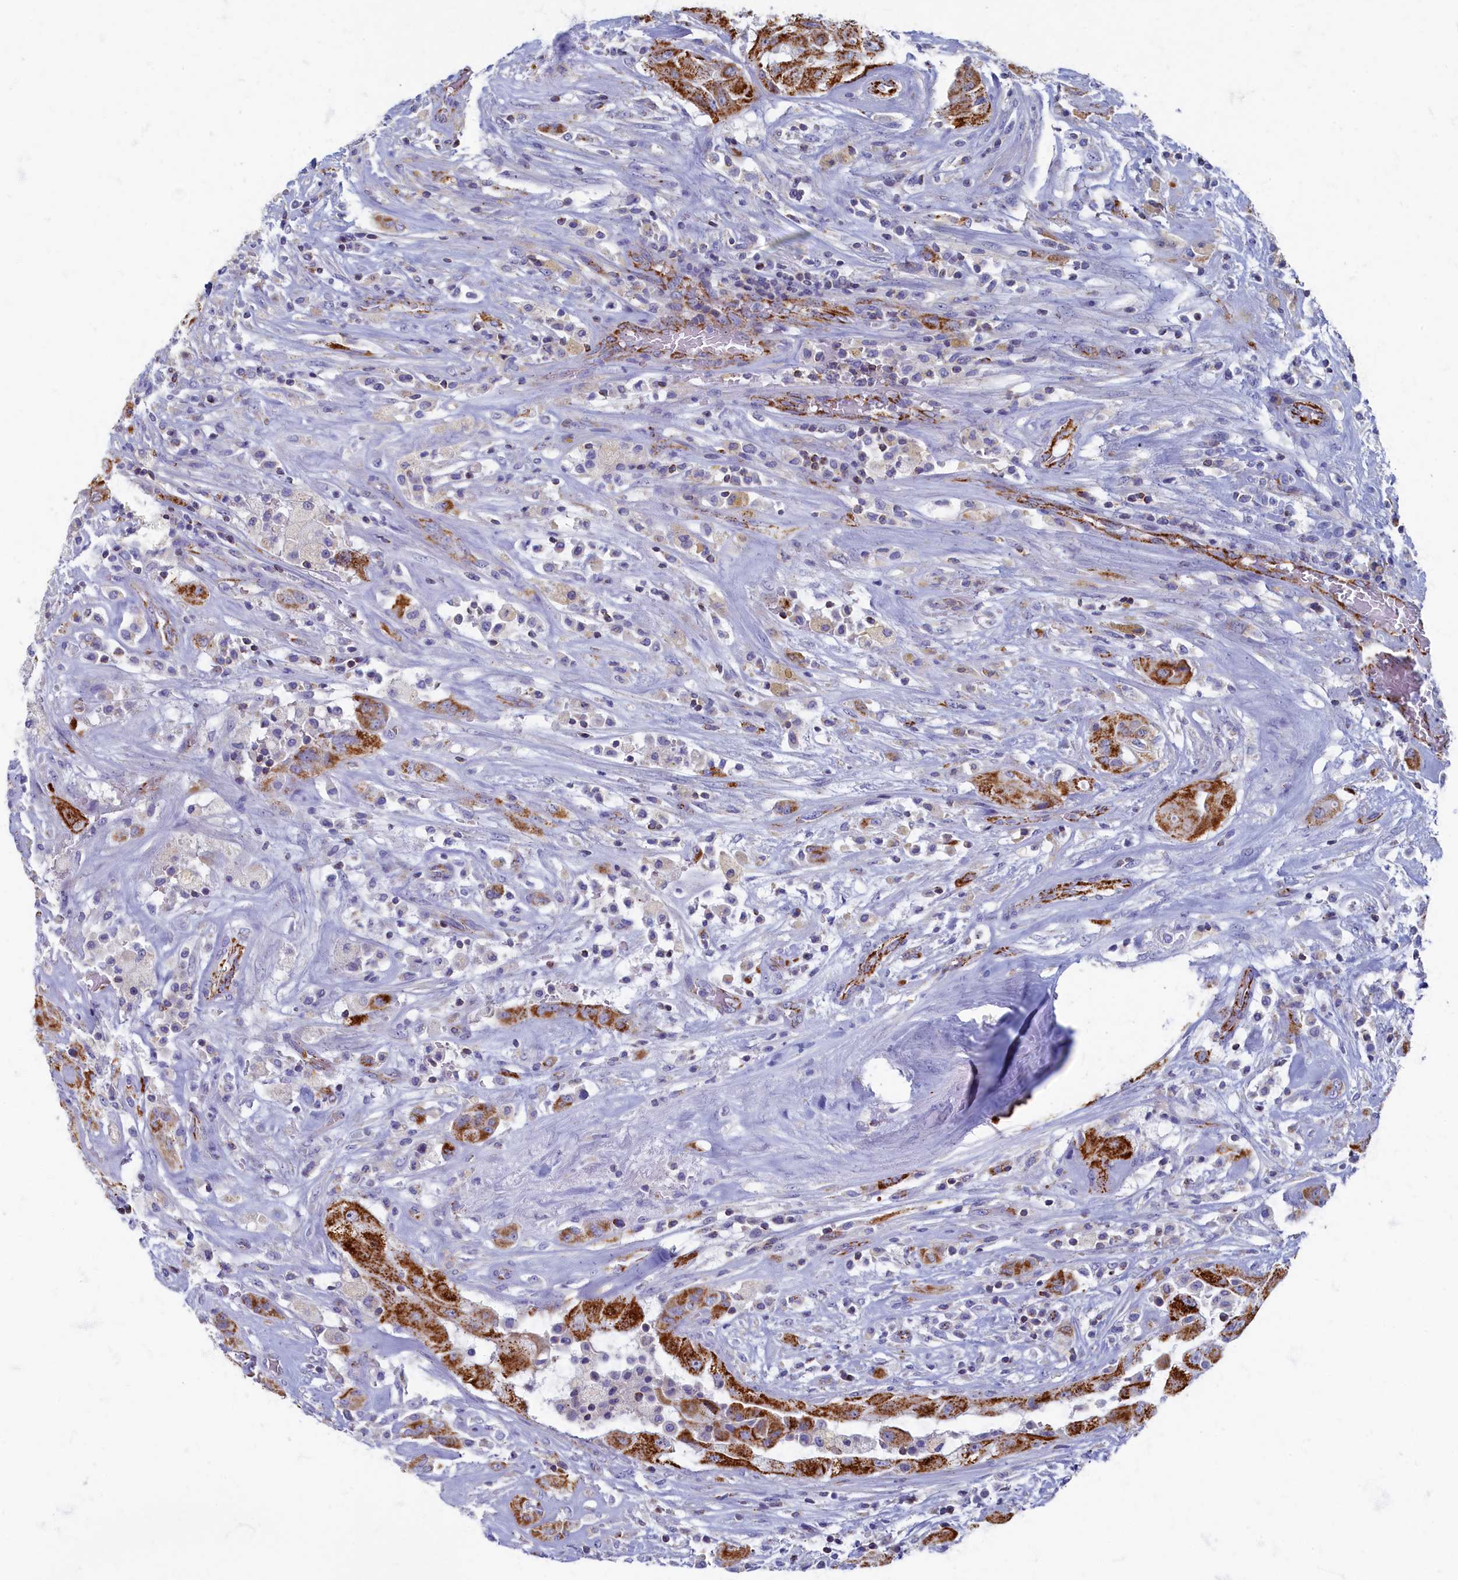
{"staining": {"intensity": "strong", "quantity": ">75%", "location": "cytoplasmic/membranous"}, "tissue": "thyroid cancer", "cell_type": "Tumor cells", "image_type": "cancer", "snomed": [{"axis": "morphology", "description": "Papillary adenocarcinoma, NOS"}, {"axis": "topography", "description": "Thyroid gland"}], "caption": "Immunohistochemistry staining of thyroid papillary adenocarcinoma, which exhibits high levels of strong cytoplasmic/membranous expression in approximately >75% of tumor cells indicating strong cytoplasmic/membranous protein expression. The staining was performed using DAB (3,3'-diaminobenzidine) (brown) for protein detection and nuclei were counterstained in hematoxylin (blue).", "gene": "OCIAD2", "patient": {"sex": "female", "age": 59}}